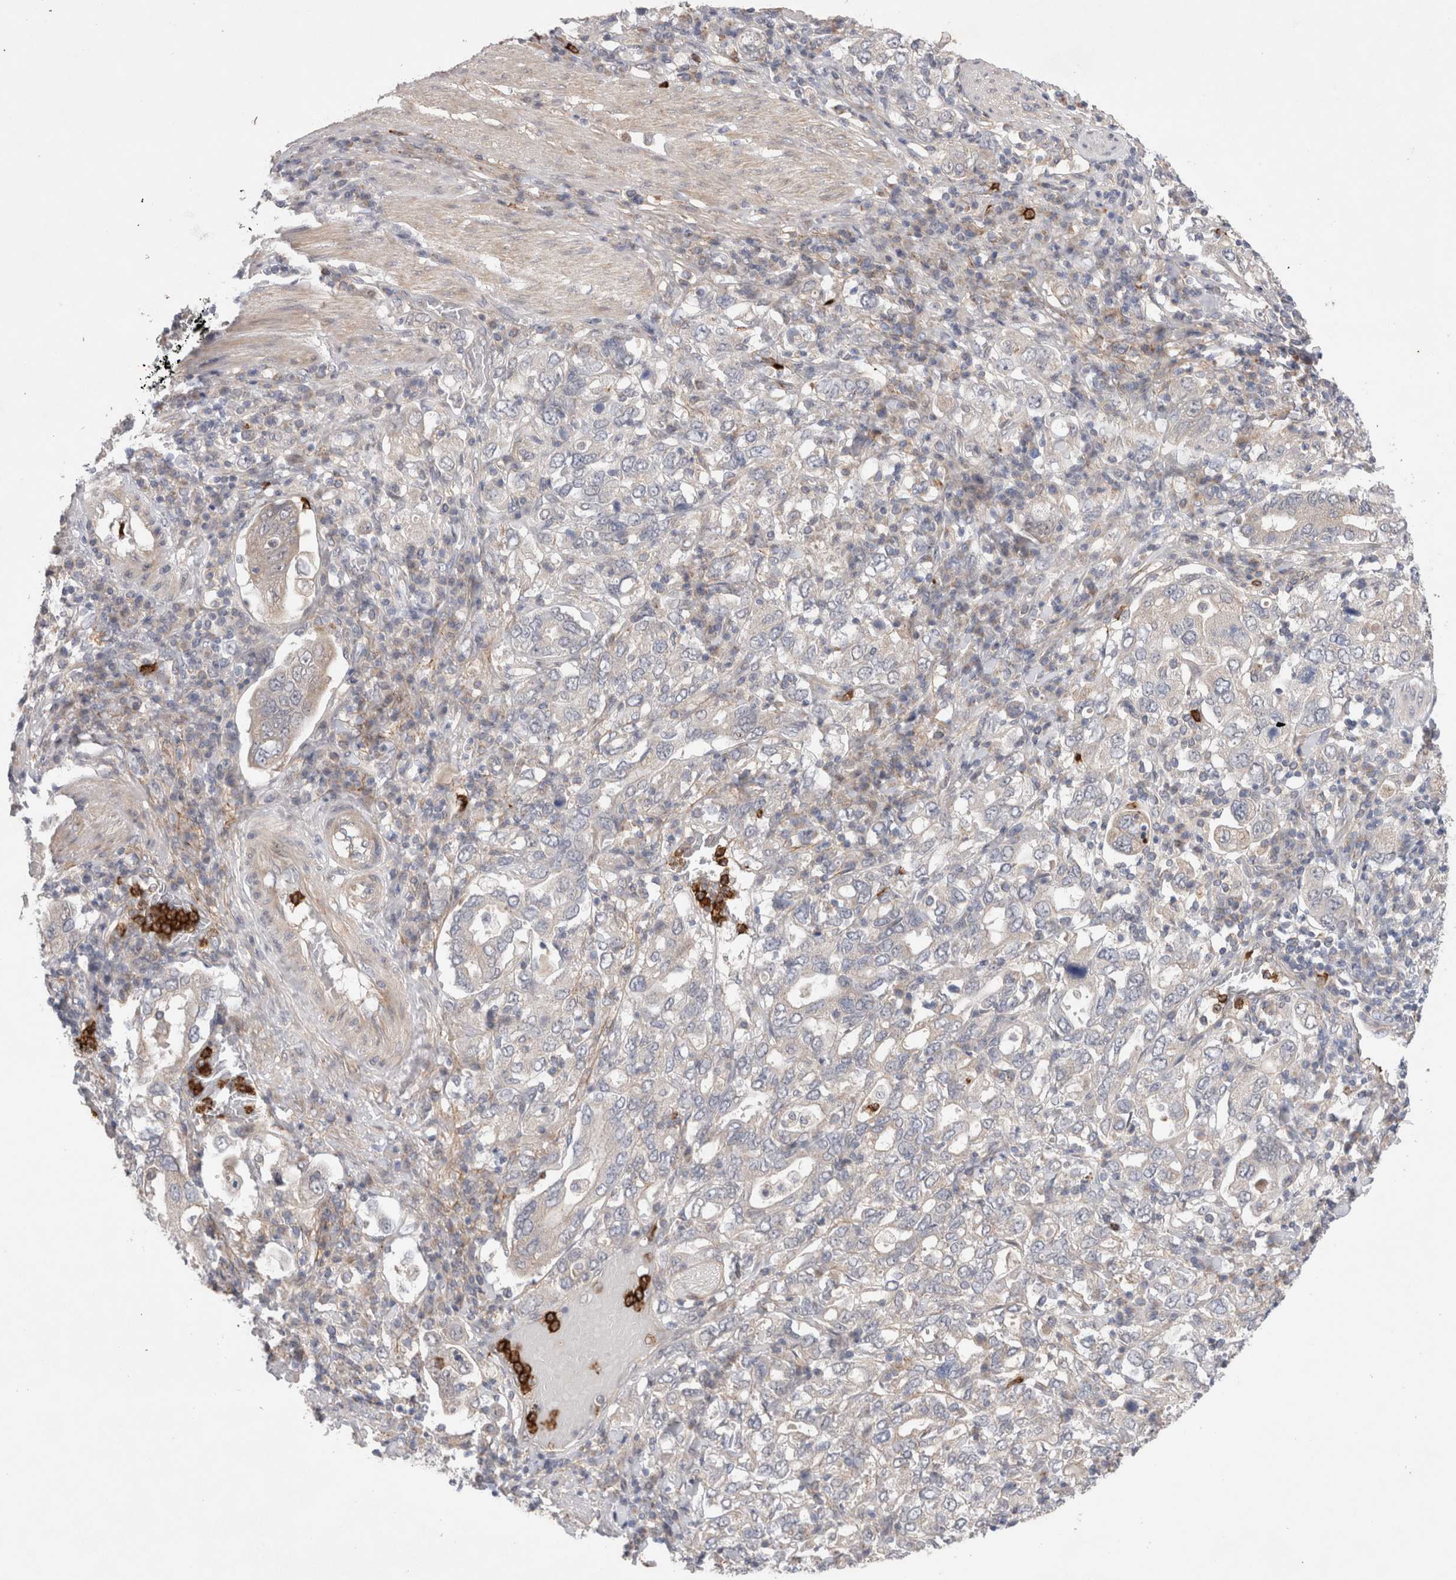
{"staining": {"intensity": "weak", "quantity": "<25%", "location": "cytoplasmic/membranous"}, "tissue": "stomach cancer", "cell_type": "Tumor cells", "image_type": "cancer", "snomed": [{"axis": "morphology", "description": "Adenocarcinoma, NOS"}, {"axis": "topography", "description": "Stomach, upper"}], "caption": "Human stomach cancer (adenocarcinoma) stained for a protein using immunohistochemistry exhibits no expression in tumor cells.", "gene": "GSDMB", "patient": {"sex": "male", "age": 62}}